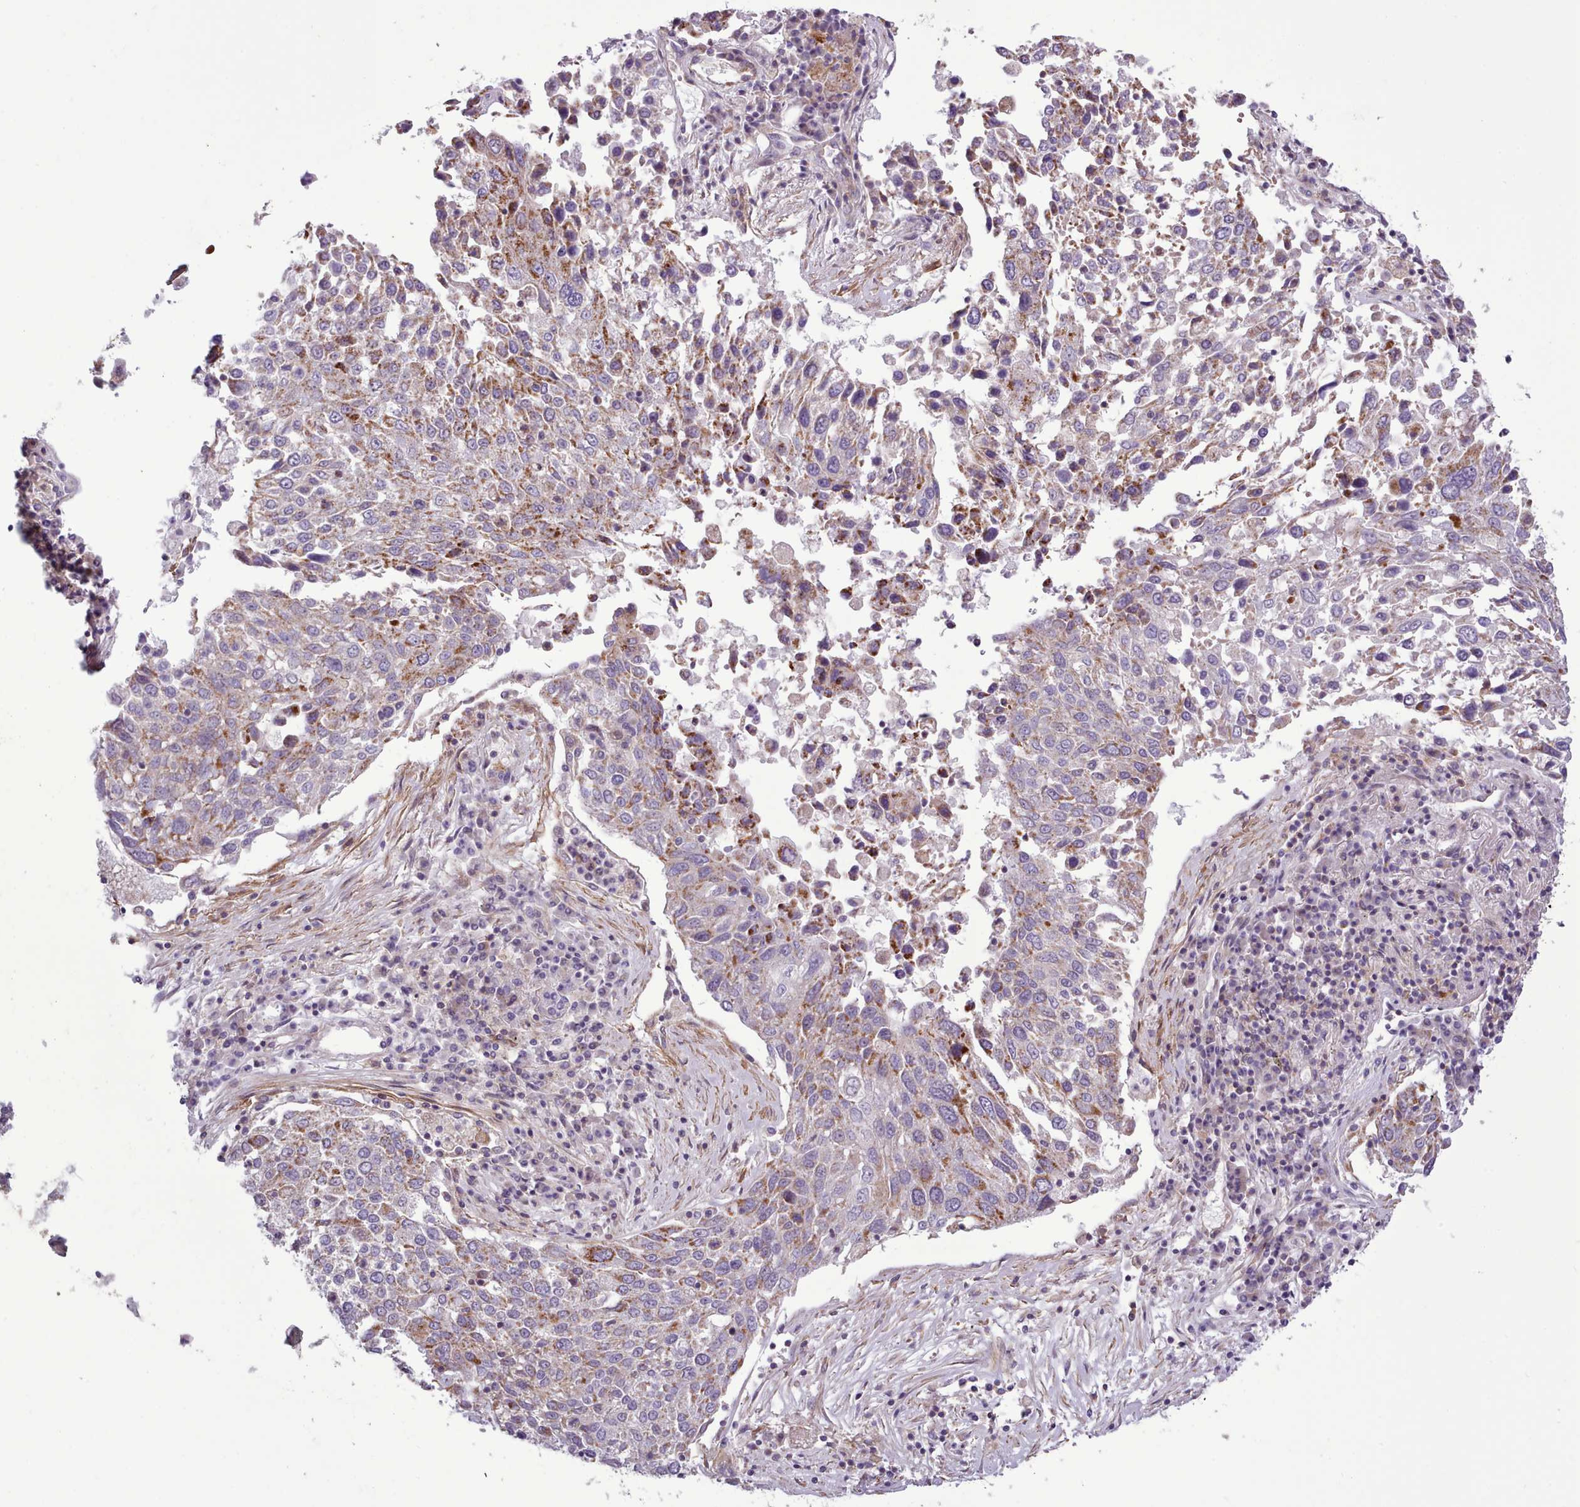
{"staining": {"intensity": "moderate", "quantity": "25%-75%", "location": "cytoplasmic/membranous"}, "tissue": "lung cancer", "cell_type": "Tumor cells", "image_type": "cancer", "snomed": [{"axis": "morphology", "description": "Squamous cell carcinoma, NOS"}, {"axis": "topography", "description": "Lung"}], "caption": "IHC of squamous cell carcinoma (lung) exhibits medium levels of moderate cytoplasmic/membranous staining in about 25%-75% of tumor cells.", "gene": "TENT4B", "patient": {"sex": "male", "age": 65}}